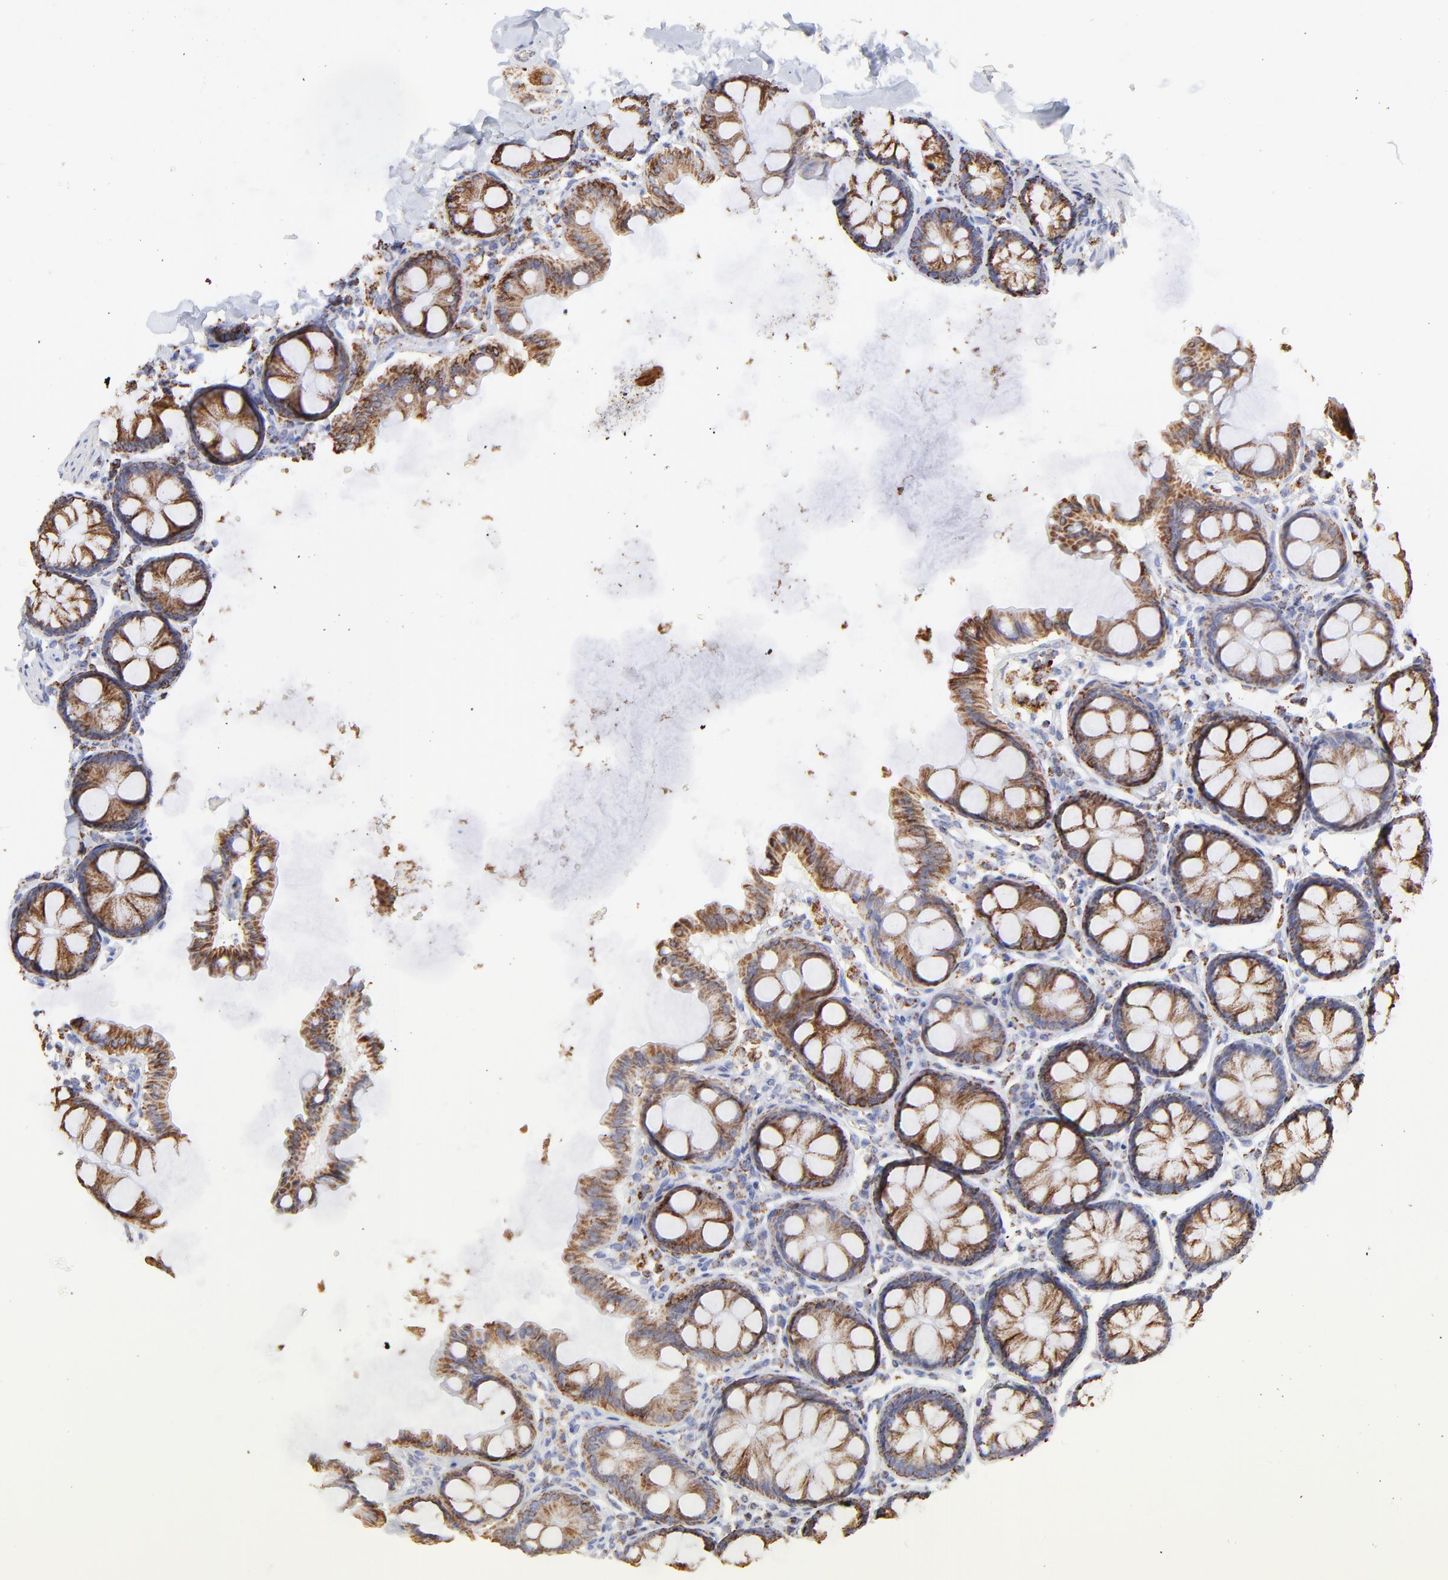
{"staining": {"intensity": "strong", "quantity": ">75%", "location": "cytoplasmic/membranous"}, "tissue": "colon", "cell_type": "Glandular cells", "image_type": "normal", "snomed": [{"axis": "morphology", "description": "Normal tissue, NOS"}, {"axis": "topography", "description": "Colon"}], "caption": "High-magnification brightfield microscopy of benign colon stained with DAB (brown) and counterstained with hematoxylin (blue). glandular cells exhibit strong cytoplasmic/membranous expression is appreciated in about>75% of cells.", "gene": "COX4I1", "patient": {"sex": "female", "age": 61}}